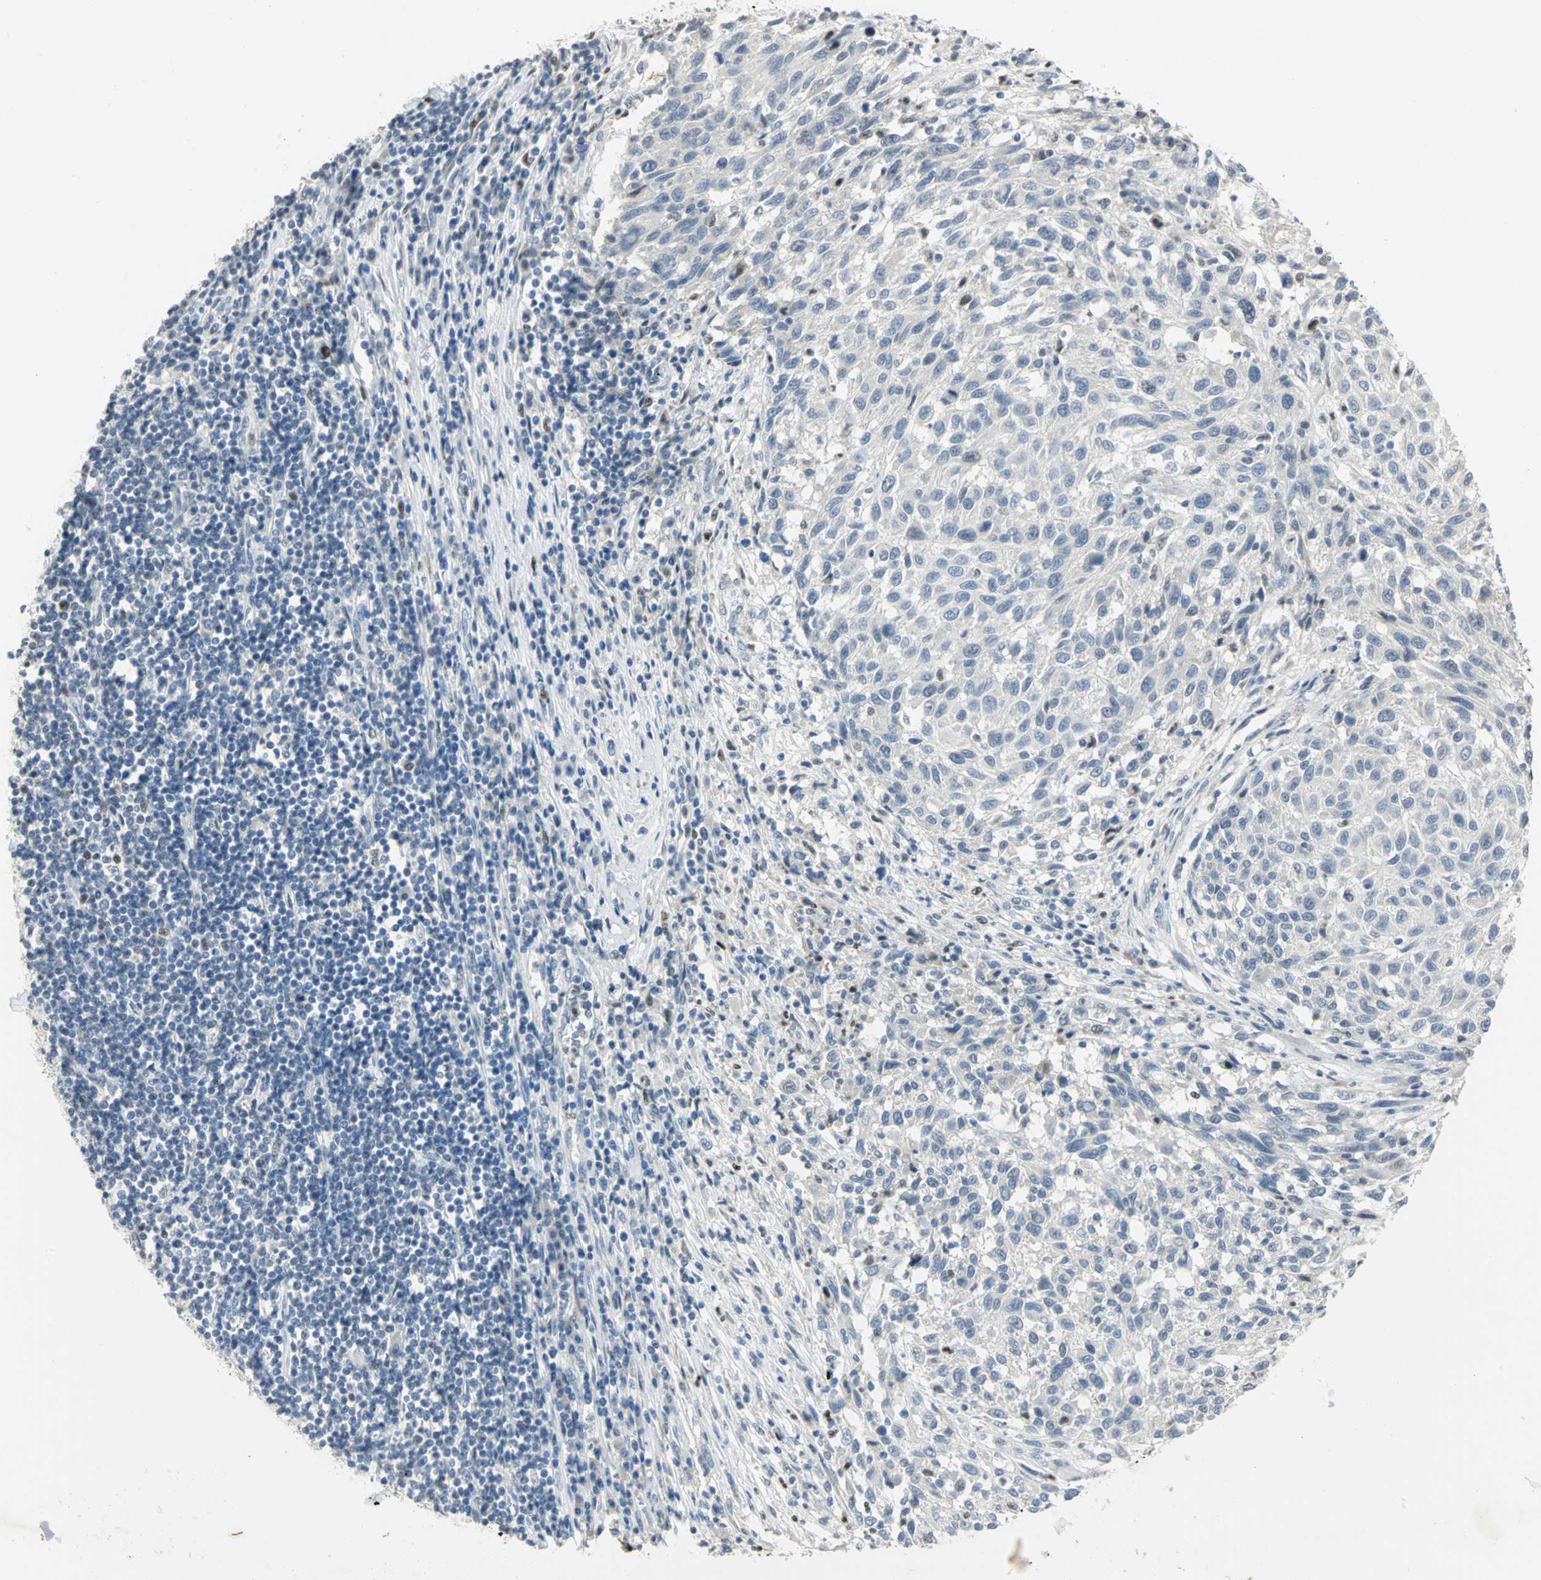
{"staining": {"intensity": "negative", "quantity": "none", "location": "none"}, "tissue": "melanoma", "cell_type": "Tumor cells", "image_type": "cancer", "snomed": [{"axis": "morphology", "description": "Malignant melanoma, Metastatic site"}, {"axis": "topography", "description": "Lymph node"}], "caption": "Tumor cells are negative for brown protein staining in malignant melanoma (metastatic site).", "gene": "BCL6", "patient": {"sex": "male", "age": 61}}